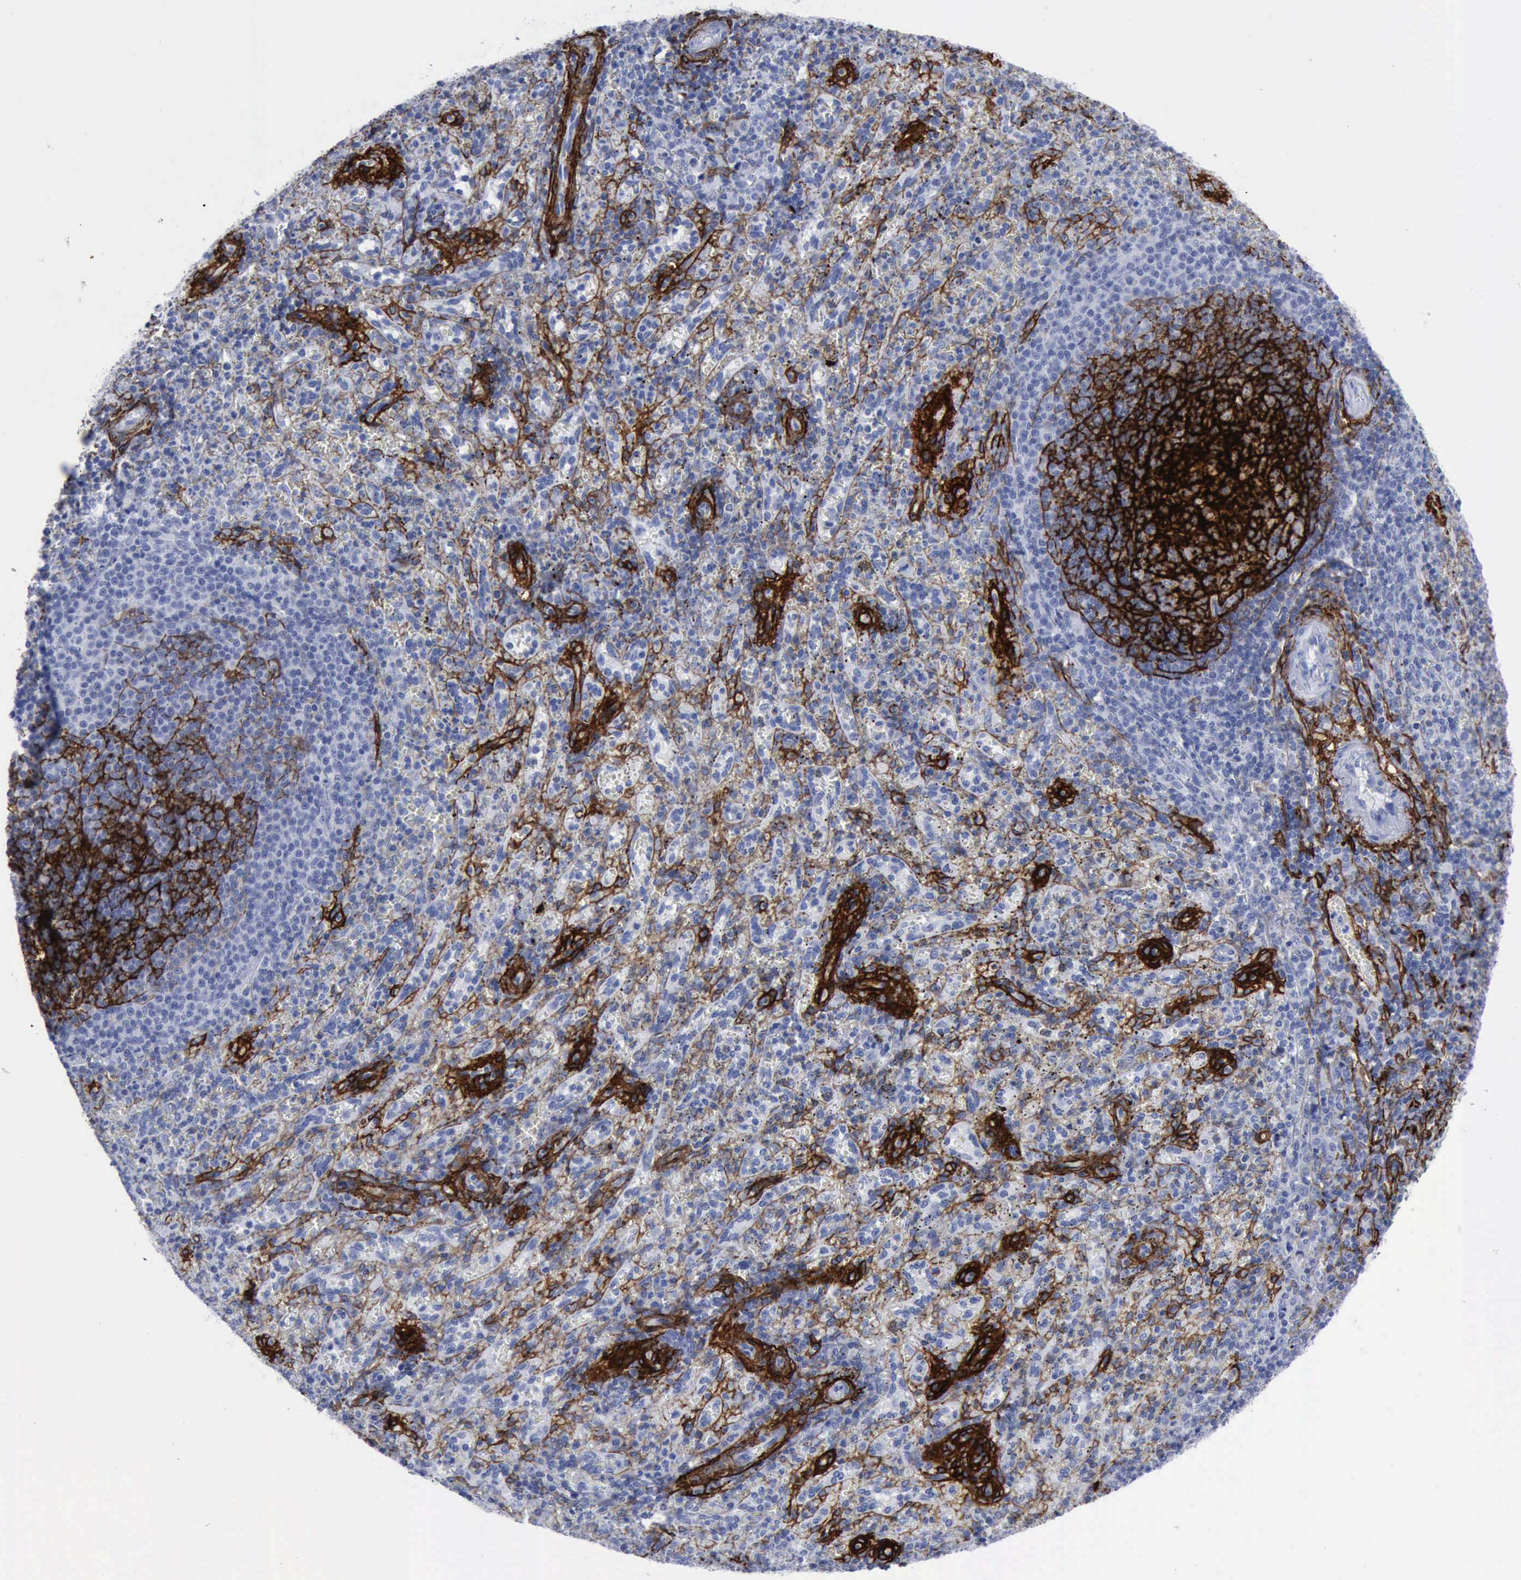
{"staining": {"intensity": "negative", "quantity": "none", "location": "none"}, "tissue": "spleen", "cell_type": "Cells in red pulp", "image_type": "normal", "snomed": [{"axis": "morphology", "description": "Normal tissue, NOS"}, {"axis": "topography", "description": "Spleen"}], "caption": "IHC of normal spleen displays no positivity in cells in red pulp. The staining was performed using DAB (3,3'-diaminobenzidine) to visualize the protein expression in brown, while the nuclei were stained in blue with hematoxylin (Magnification: 20x).", "gene": "NGFR", "patient": {"sex": "female", "age": 10}}